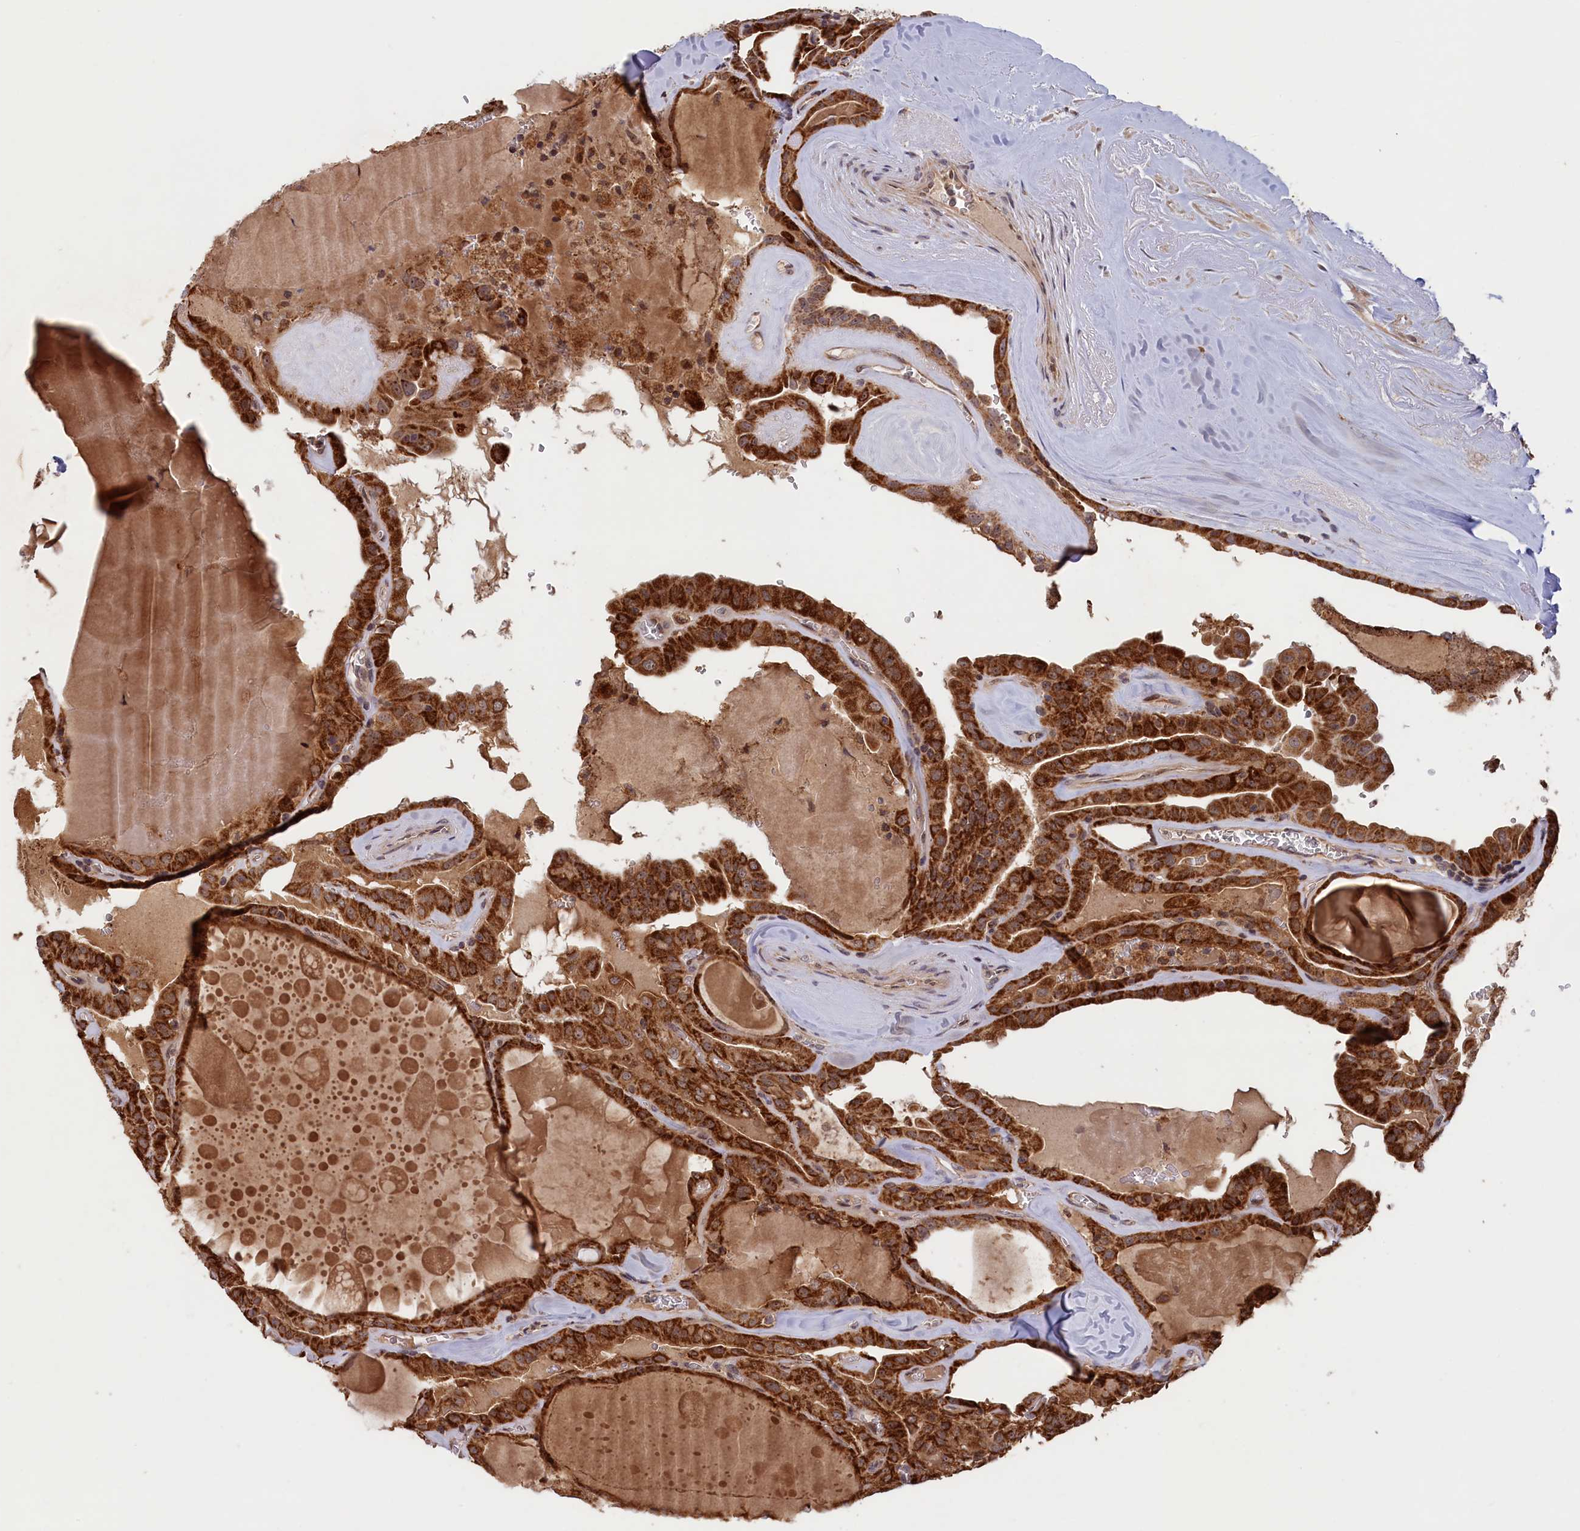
{"staining": {"intensity": "strong", "quantity": ">75%", "location": "cytoplasmic/membranous"}, "tissue": "thyroid cancer", "cell_type": "Tumor cells", "image_type": "cancer", "snomed": [{"axis": "morphology", "description": "Papillary adenocarcinoma, NOS"}, {"axis": "topography", "description": "Thyroid gland"}], "caption": "Thyroid cancer tissue demonstrates strong cytoplasmic/membranous expression in approximately >75% of tumor cells, visualized by immunohistochemistry. (brown staining indicates protein expression, while blue staining denotes nuclei).", "gene": "DUS3L", "patient": {"sex": "male", "age": 52}}